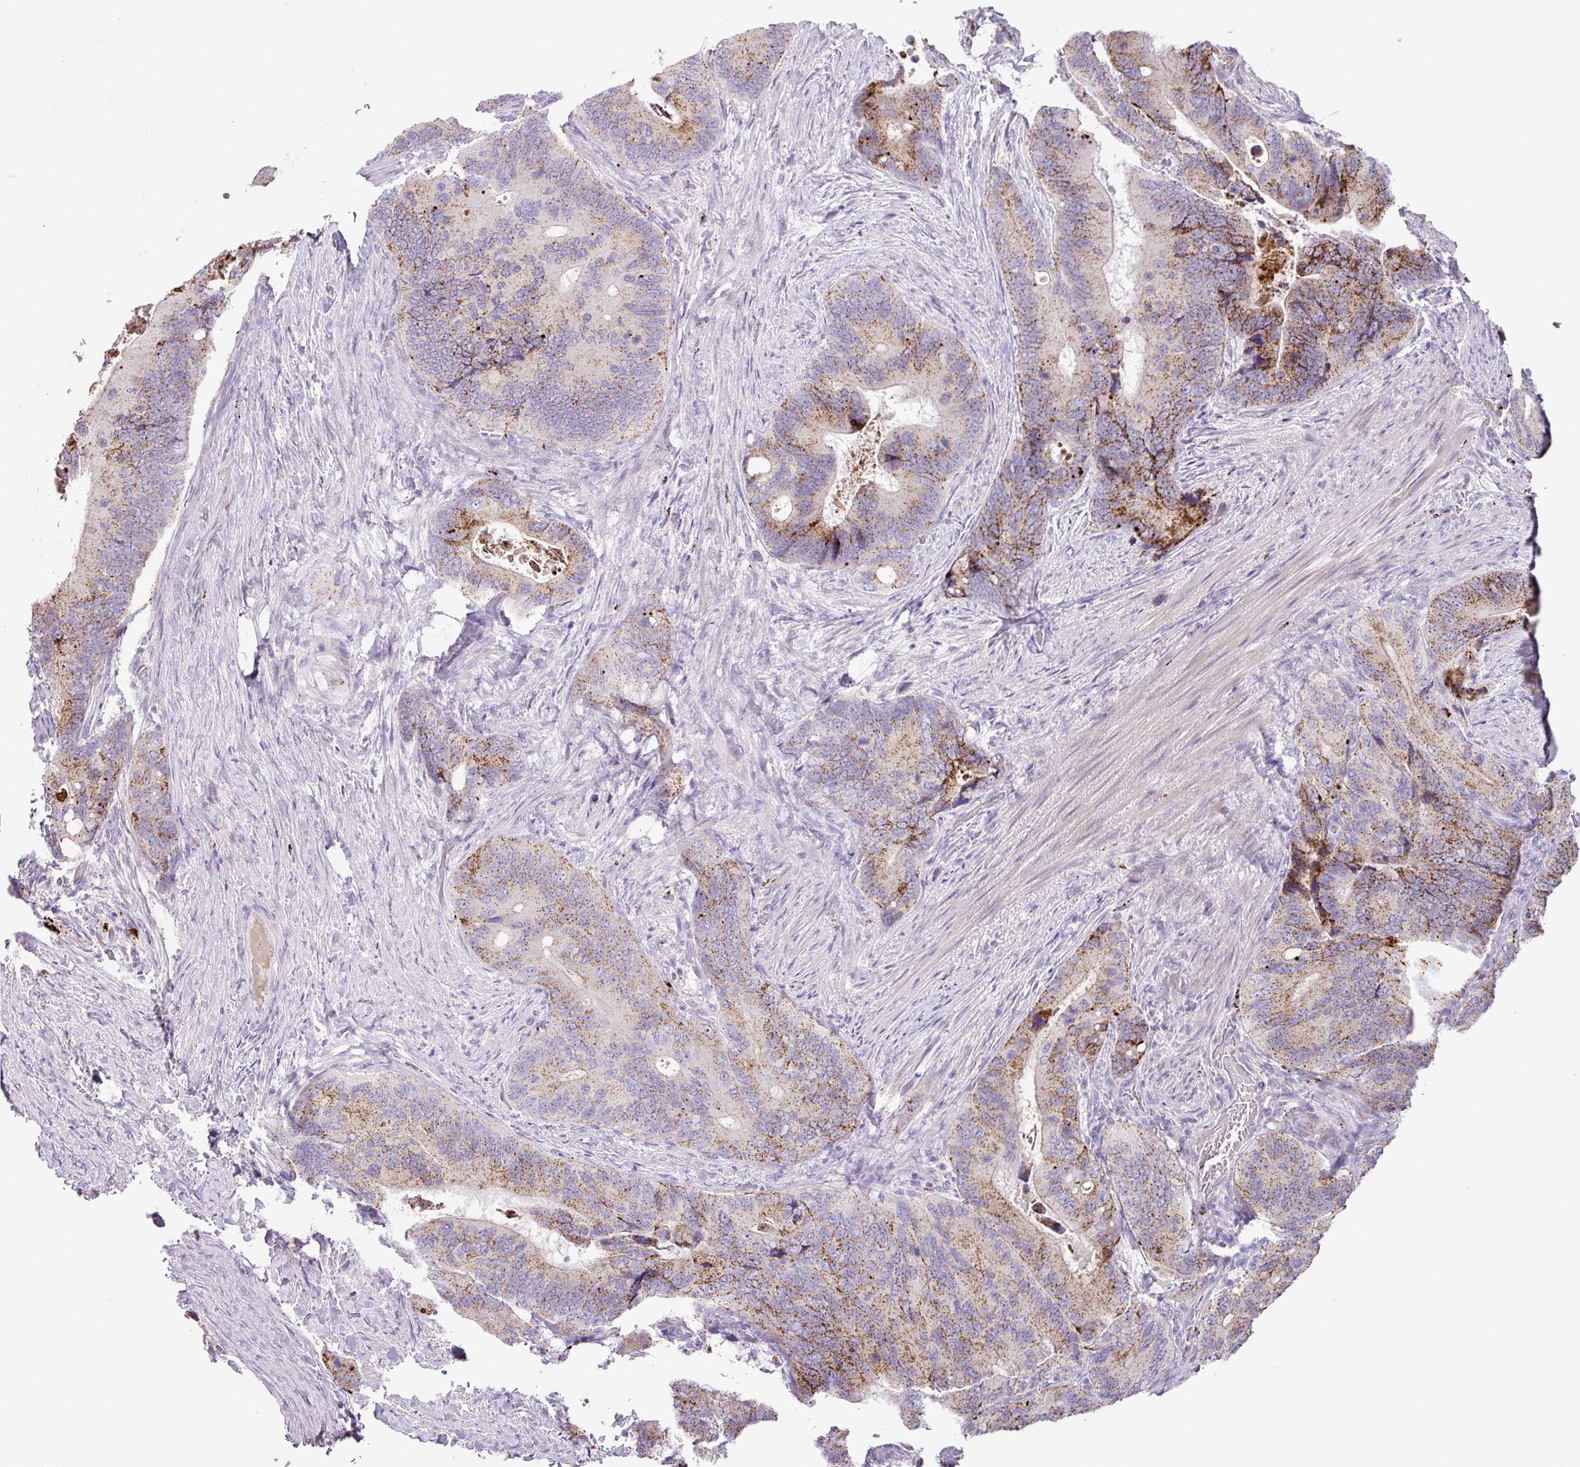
{"staining": {"intensity": "moderate", "quantity": "25%-75%", "location": "cytoplasmic/membranous"}, "tissue": "colorectal cancer", "cell_type": "Tumor cells", "image_type": "cancer", "snomed": [{"axis": "morphology", "description": "Adenocarcinoma, NOS"}, {"axis": "topography", "description": "Colon"}], "caption": "Adenocarcinoma (colorectal) stained for a protein exhibits moderate cytoplasmic/membranous positivity in tumor cells.", "gene": "PLEKHH3", "patient": {"sex": "male", "age": 84}}